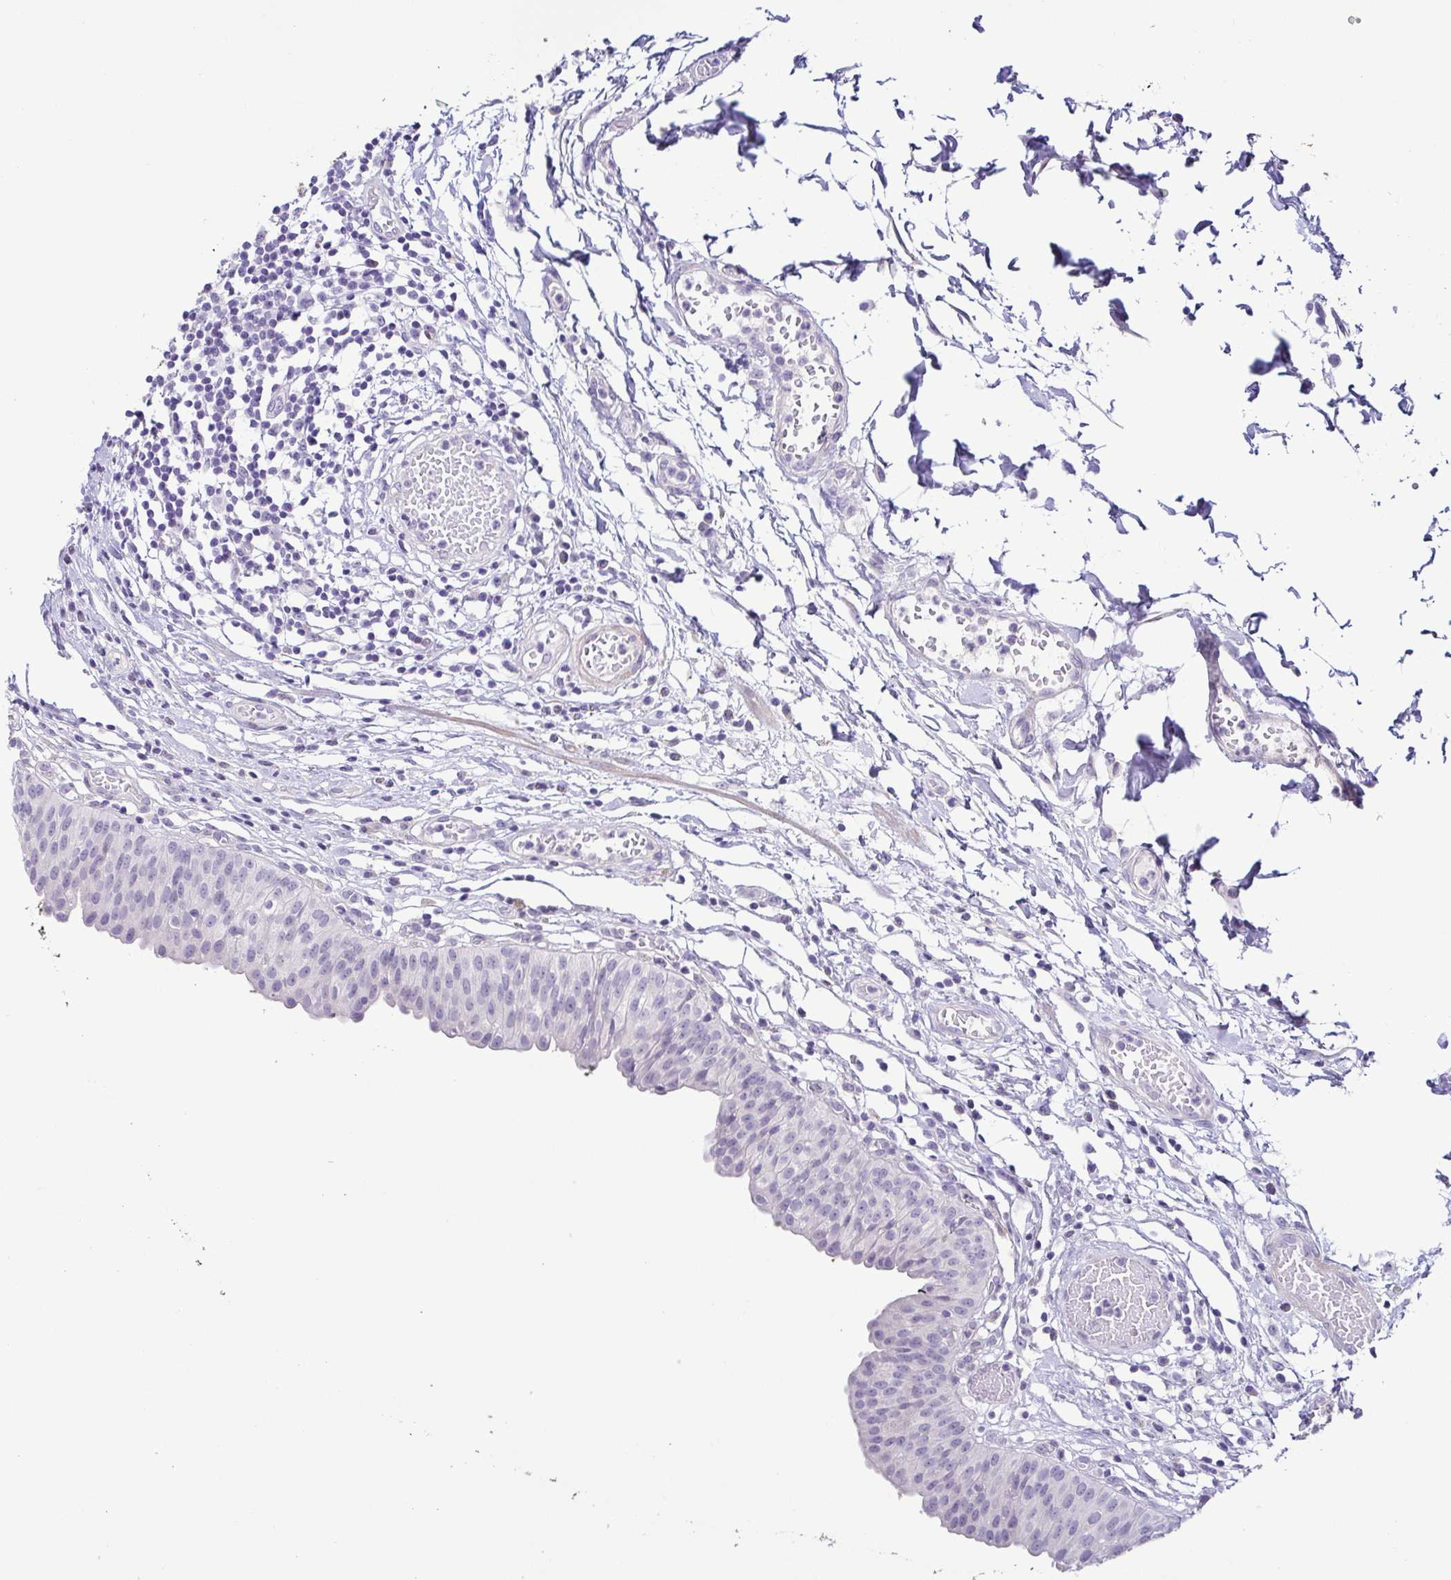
{"staining": {"intensity": "negative", "quantity": "none", "location": "none"}, "tissue": "urinary bladder", "cell_type": "Urothelial cells", "image_type": "normal", "snomed": [{"axis": "morphology", "description": "Normal tissue, NOS"}, {"axis": "topography", "description": "Urinary bladder"}], "caption": "IHC micrograph of normal urinary bladder: urinary bladder stained with DAB (3,3'-diaminobenzidine) shows no significant protein expression in urothelial cells. Nuclei are stained in blue.", "gene": "TERT", "patient": {"sex": "male", "age": 64}}